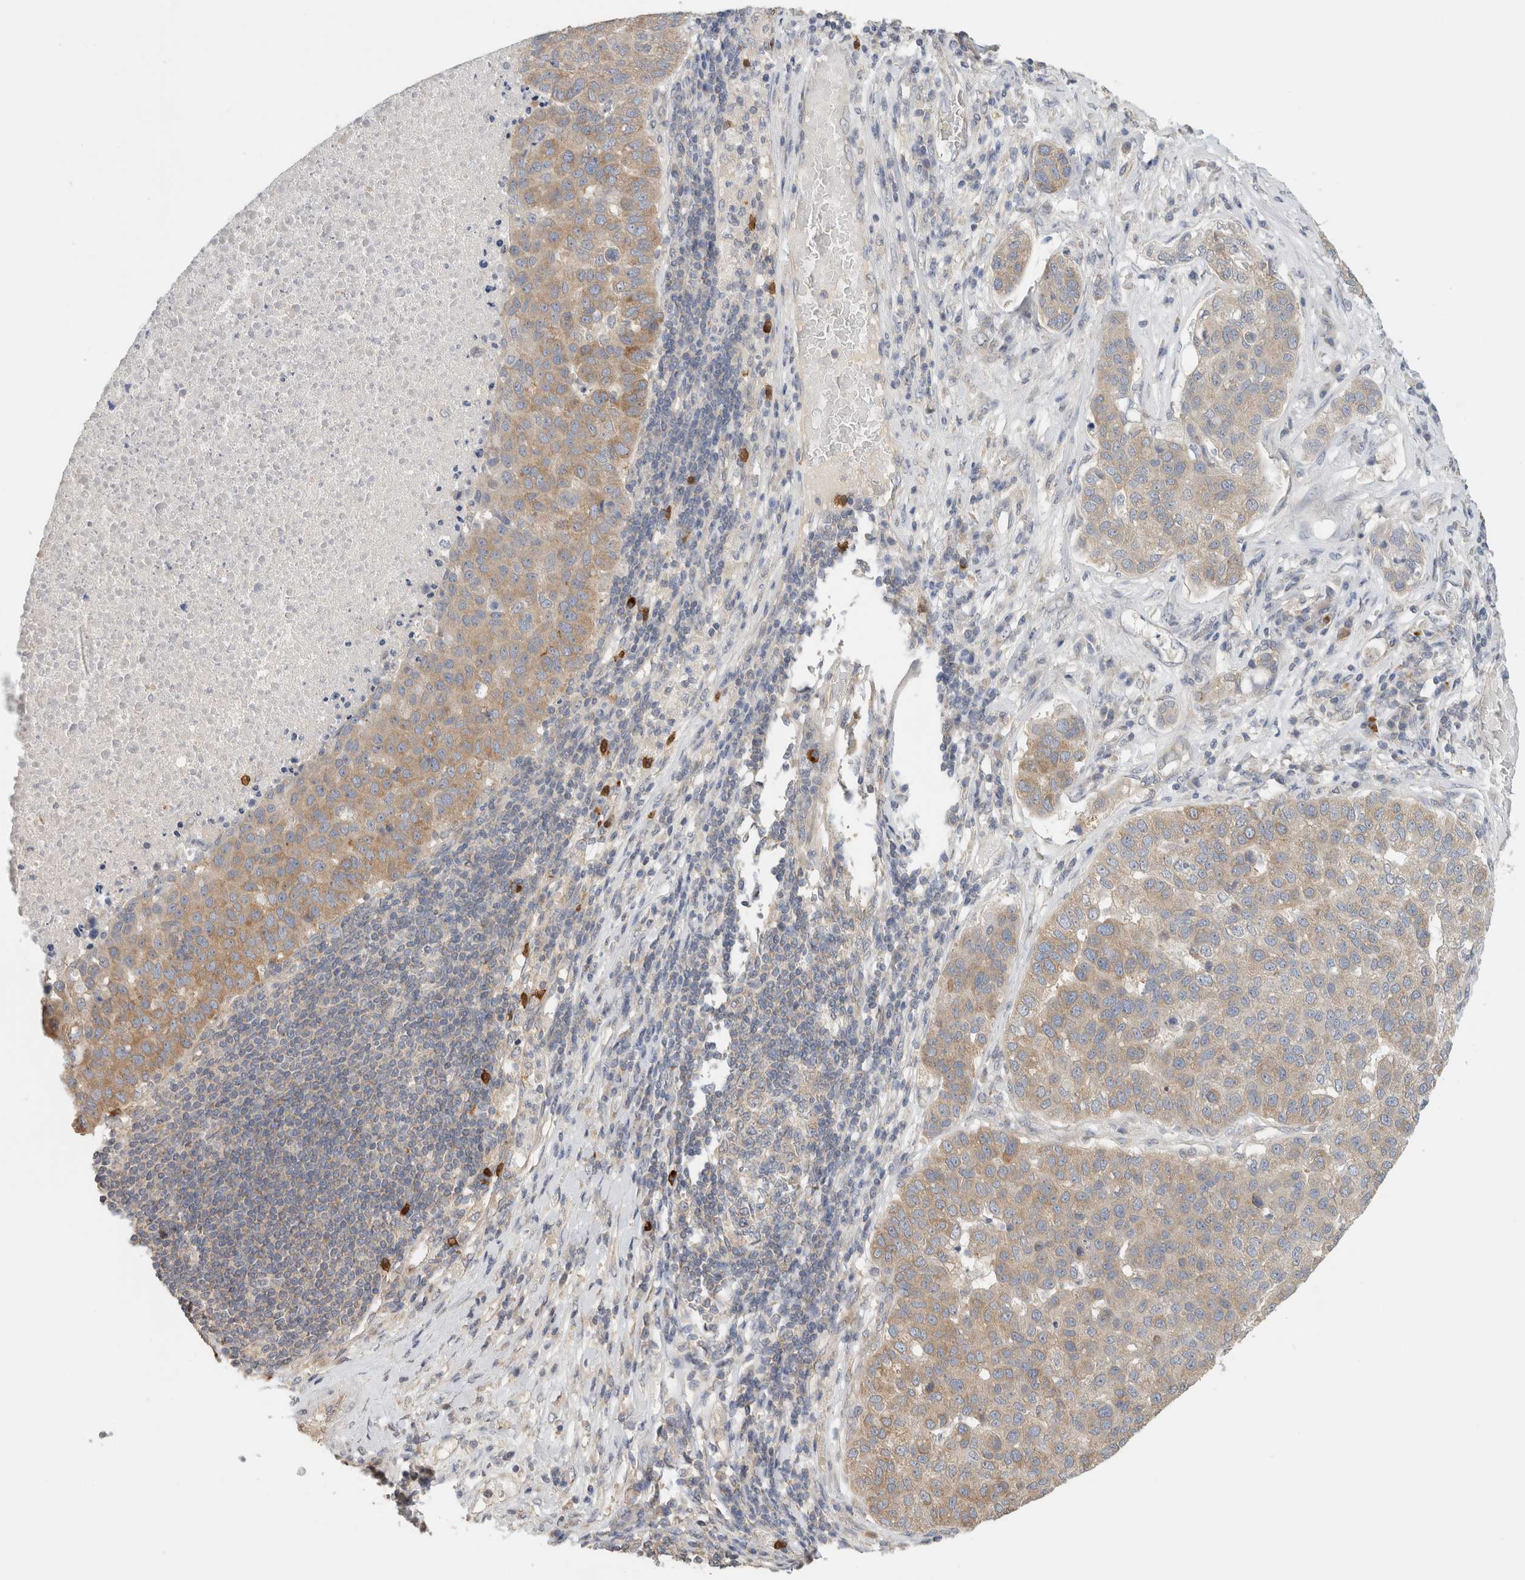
{"staining": {"intensity": "moderate", "quantity": "25%-75%", "location": "cytoplasmic/membranous"}, "tissue": "pancreatic cancer", "cell_type": "Tumor cells", "image_type": "cancer", "snomed": [{"axis": "morphology", "description": "Adenocarcinoma, NOS"}, {"axis": "topography", "description": "Pancreas"}], "caption": "An immunohistochemistry (IHC) histopathology image of neoplastic tissue is shown. Protein staining in brown highlights moderate cytoplasmic/membranous positivity in pancreatic cancer (adenocarcinoma) within tumor cells. The protein of interest is shown in brown color, while the nuclei are stained blue.", "gene": "PUM1", "patient": {"sex": "female", "age": 61}}